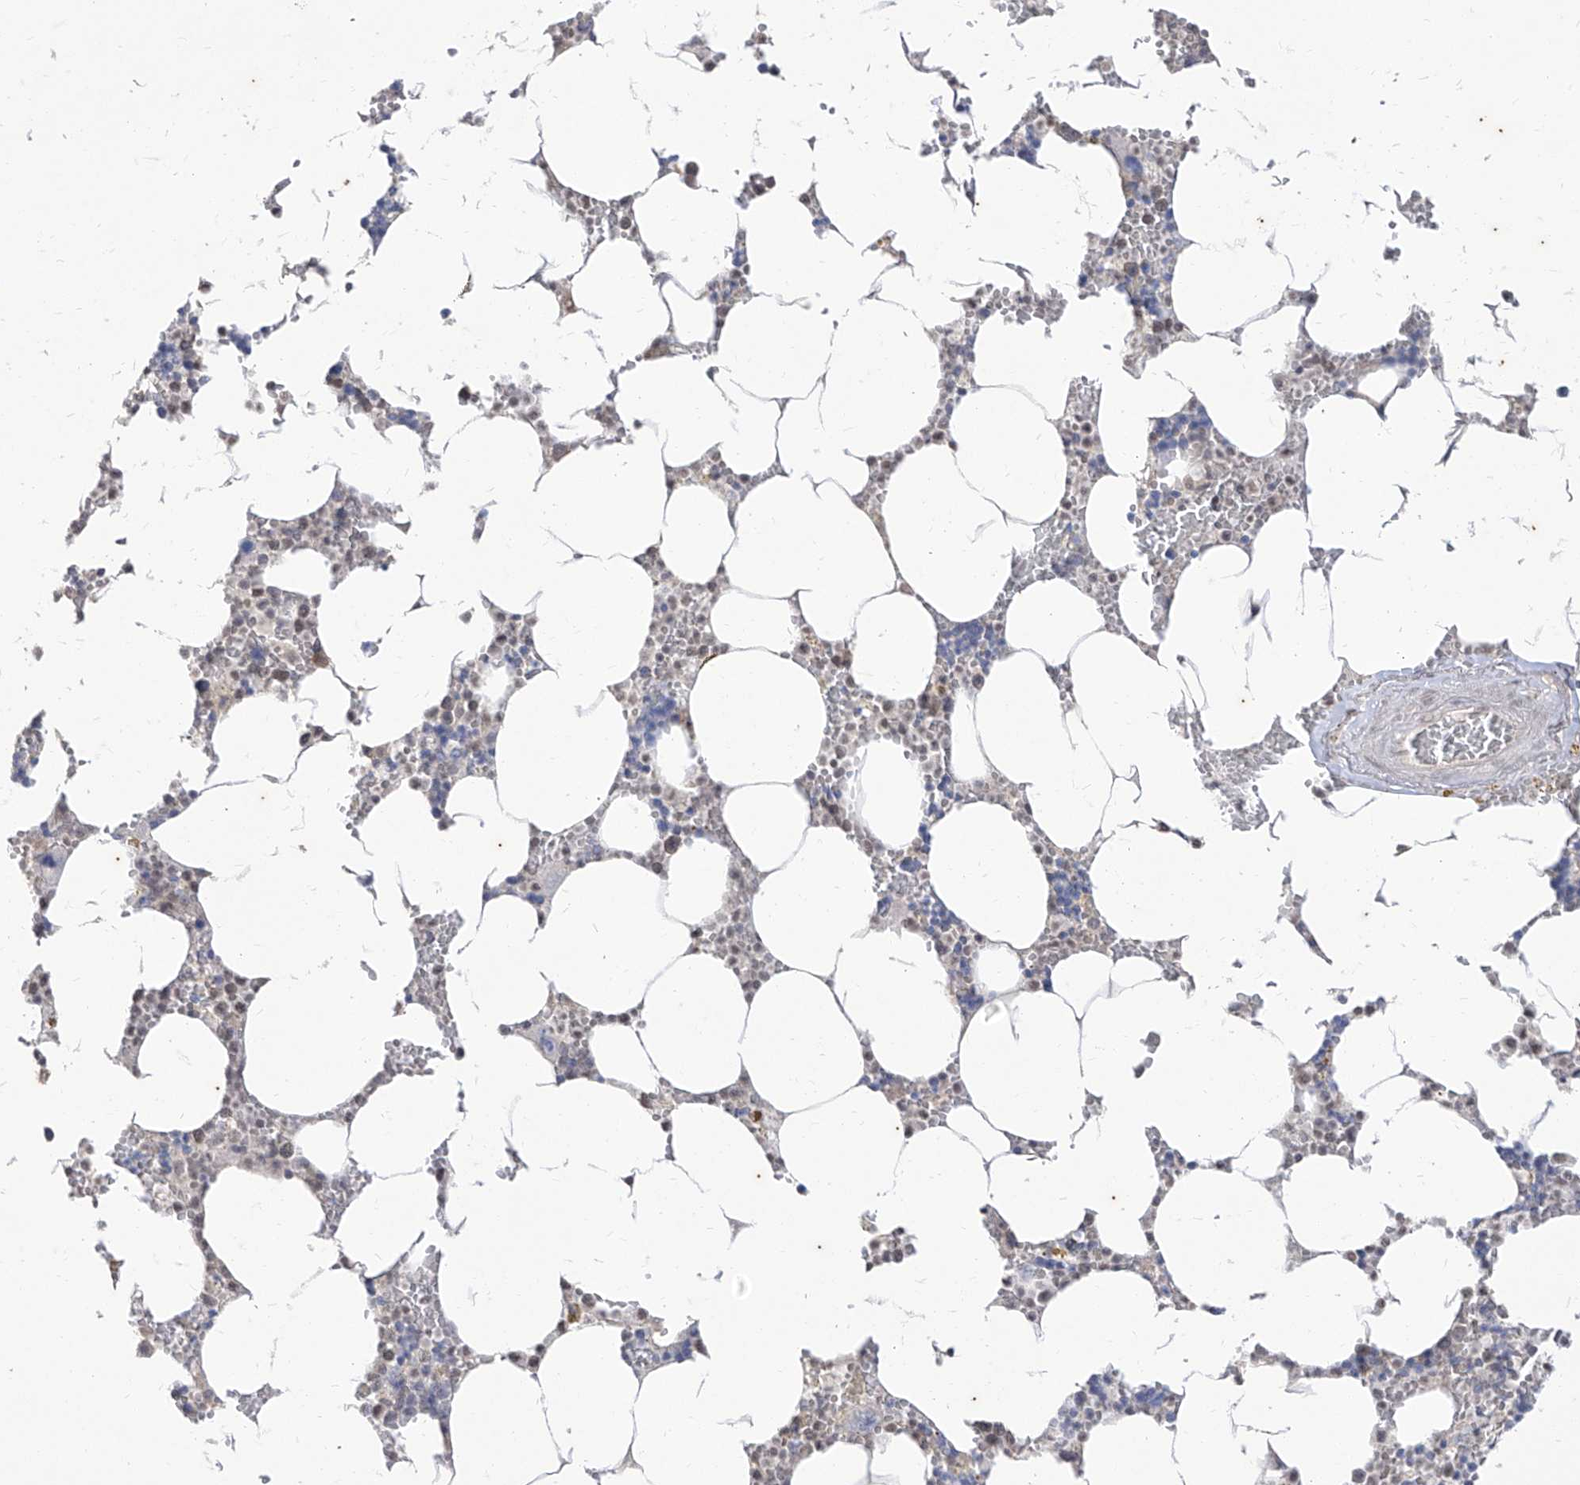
{"staining": {"intensity": "weak", "quantity": "<25%", "location": "nuclear"}, "tissue": "bone marrow", "cell_type": "Hematopoietic cells", "image_type": "normal", "snomed": [{"axis": "morphology", "description": "Normal tissue, NOS"}, {"axis": "topography", "description": "Bone marrow"}], "caption": "Bone marrow stained for a protein using immunohistochemistry reveals no staining hematopoietic cells.", "gene": "PHF20L1", "patient": {"sex": "male", "age": 70}}